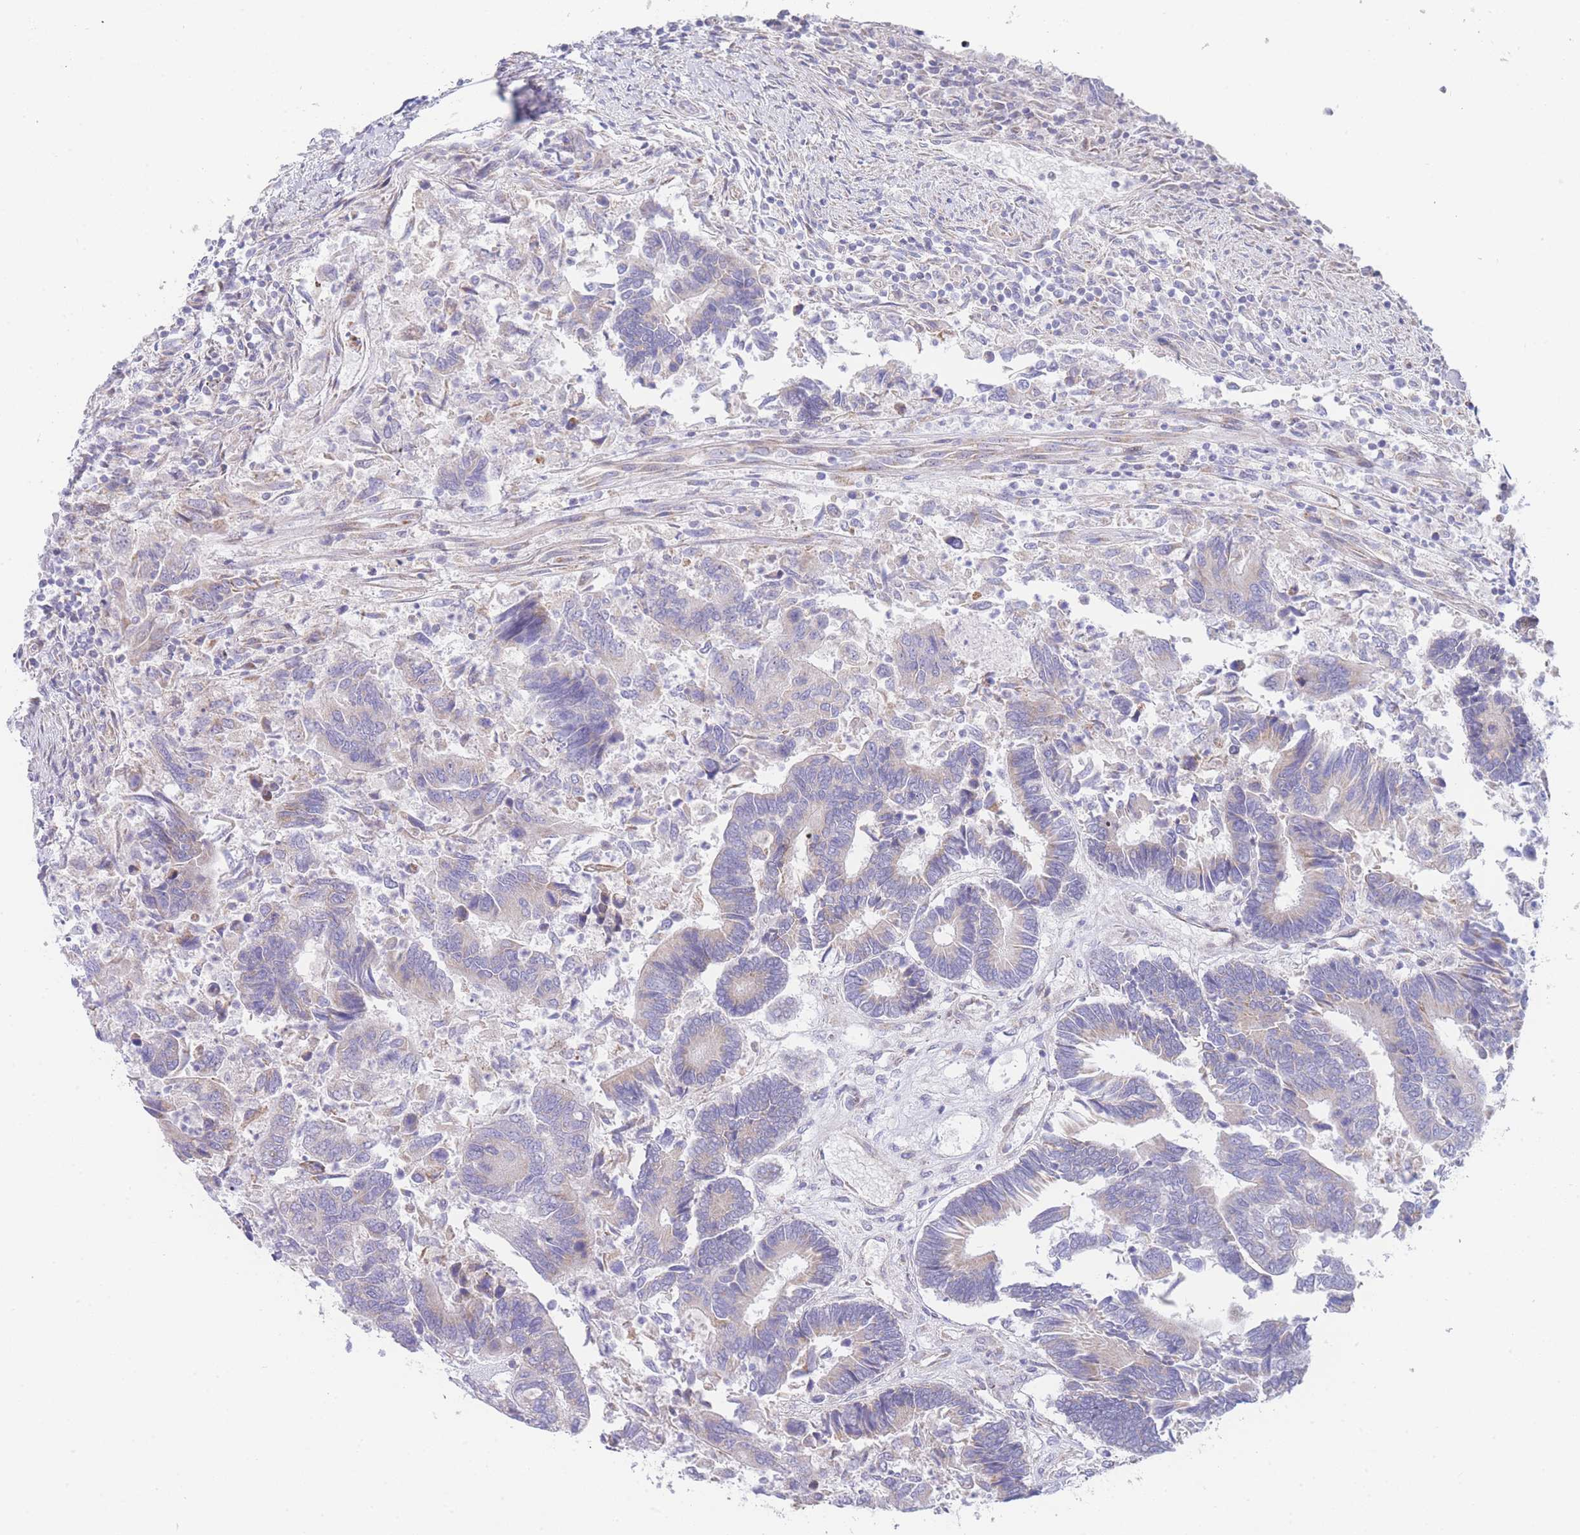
{"staining": {"intensity": "weak", "quantity": "<25%", "location": "cytoplasmic/membranous"}, "tissue": "colorectal cancer", "cell_type": "Tumor cells", "image_type": "cancer", "snomed": [{"axis": "morphology", "description": "Adenocarcinoma, NOS"}, {"axis": "topography", "description": "Colon"}], "caption": "IHC micrograph of human colorectal adenocarcinoma stained for a protein (brown), which displays no staining in tumor cells.", "gene": "GPAM", "patient": {"sex": "female", "age": 67}}